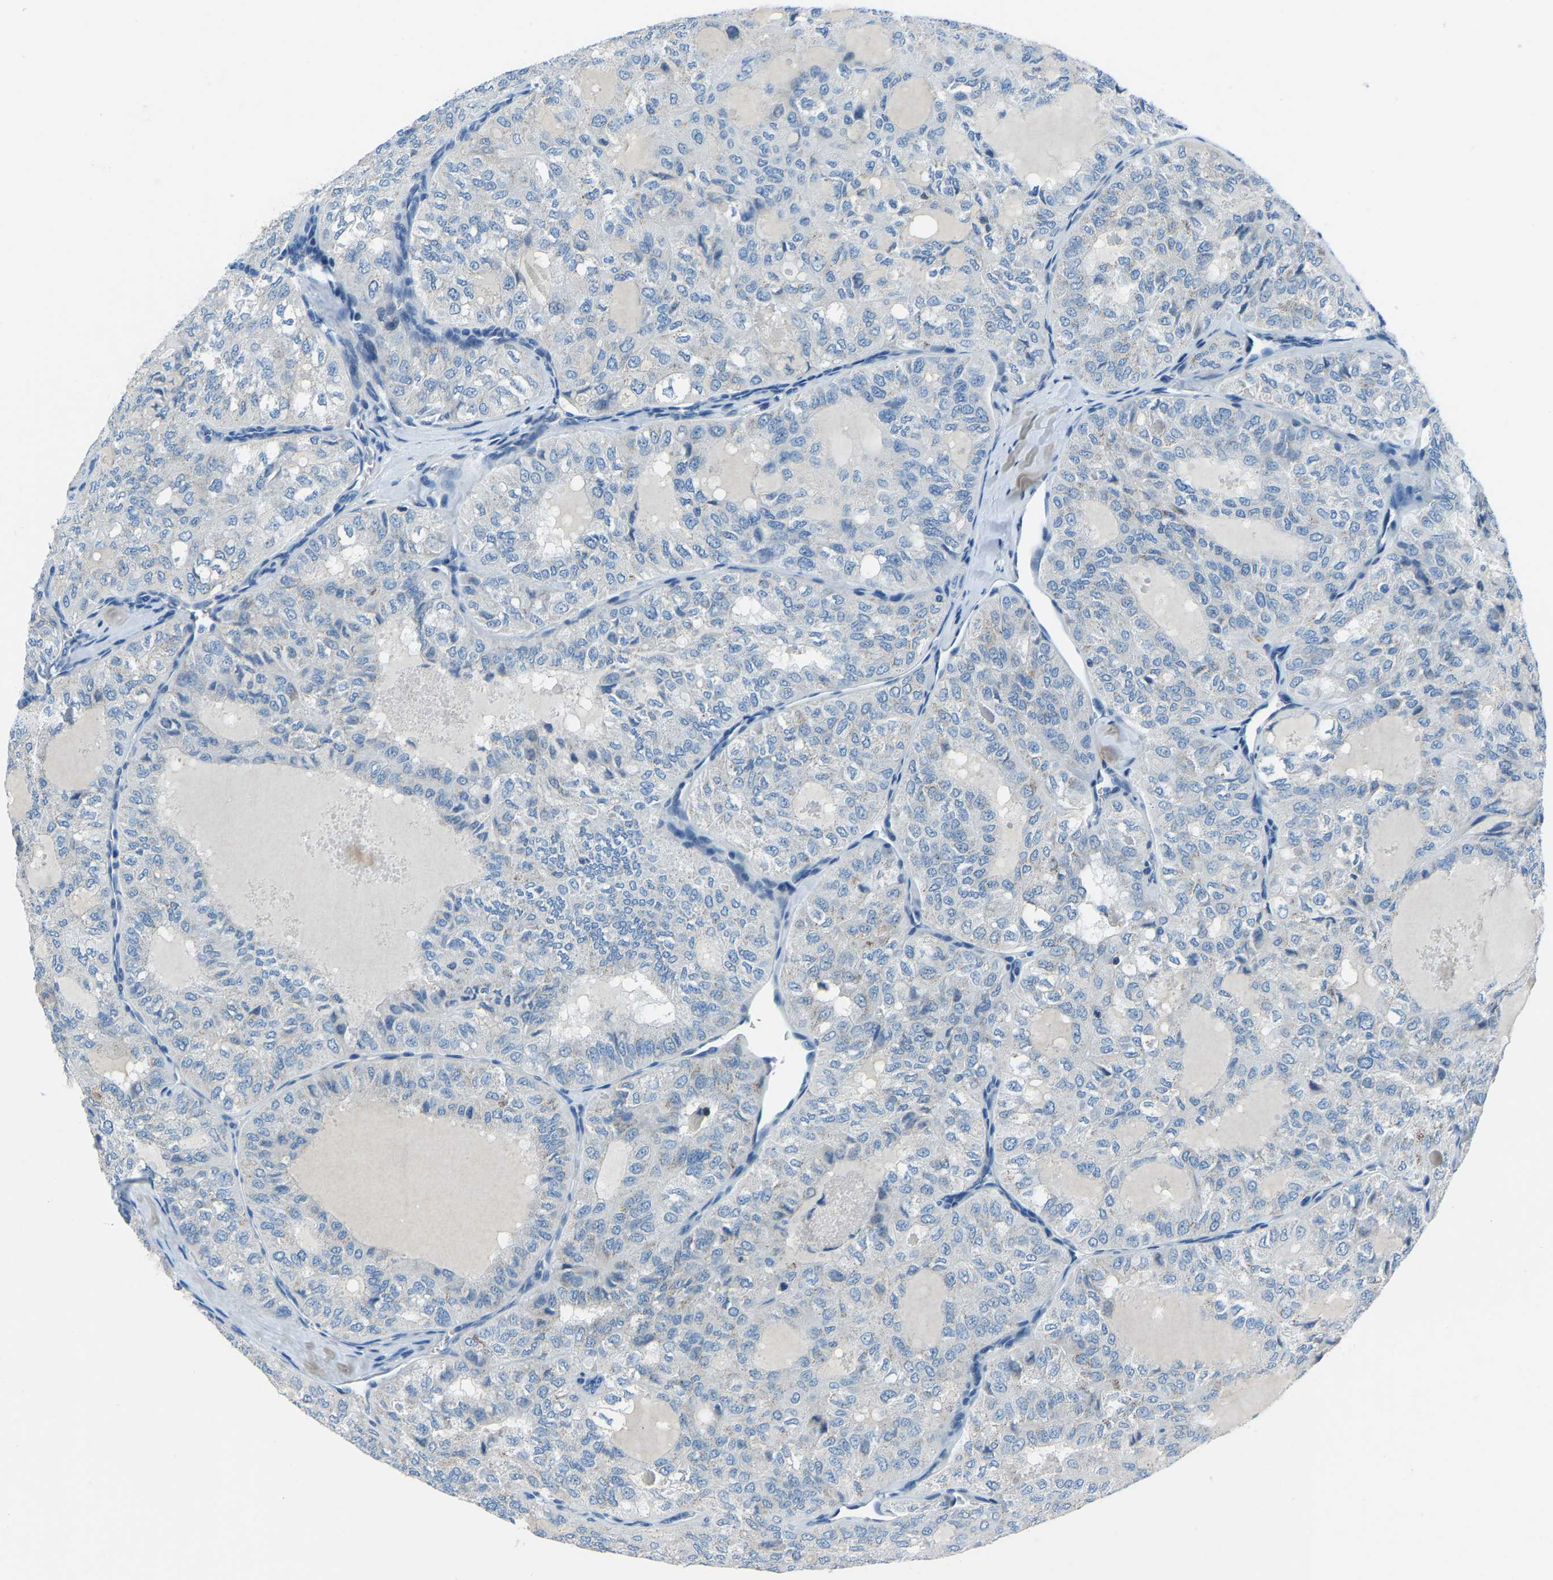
{"staining": {"intensity": "negative", "quantity": "none", "location": "none"}, "tissue": "thyroid cancer", "cell_type": "Tumor cells", "image_type": "cancer", "snomed": [{"axis": "morphology", "description": "Follicular adenoma carcinoma, NOS"}, {"axis": "topography", "description": "Thyroid gland"}], "caption": "IHC histopathology image of thyroid cancer (follicular adenoma carcinoma) stained for a protein (brown), which demonstrates no positivity in tumor cells.", "gene": "XIRP1", "patient": {"sex": "male", "age": 75}}